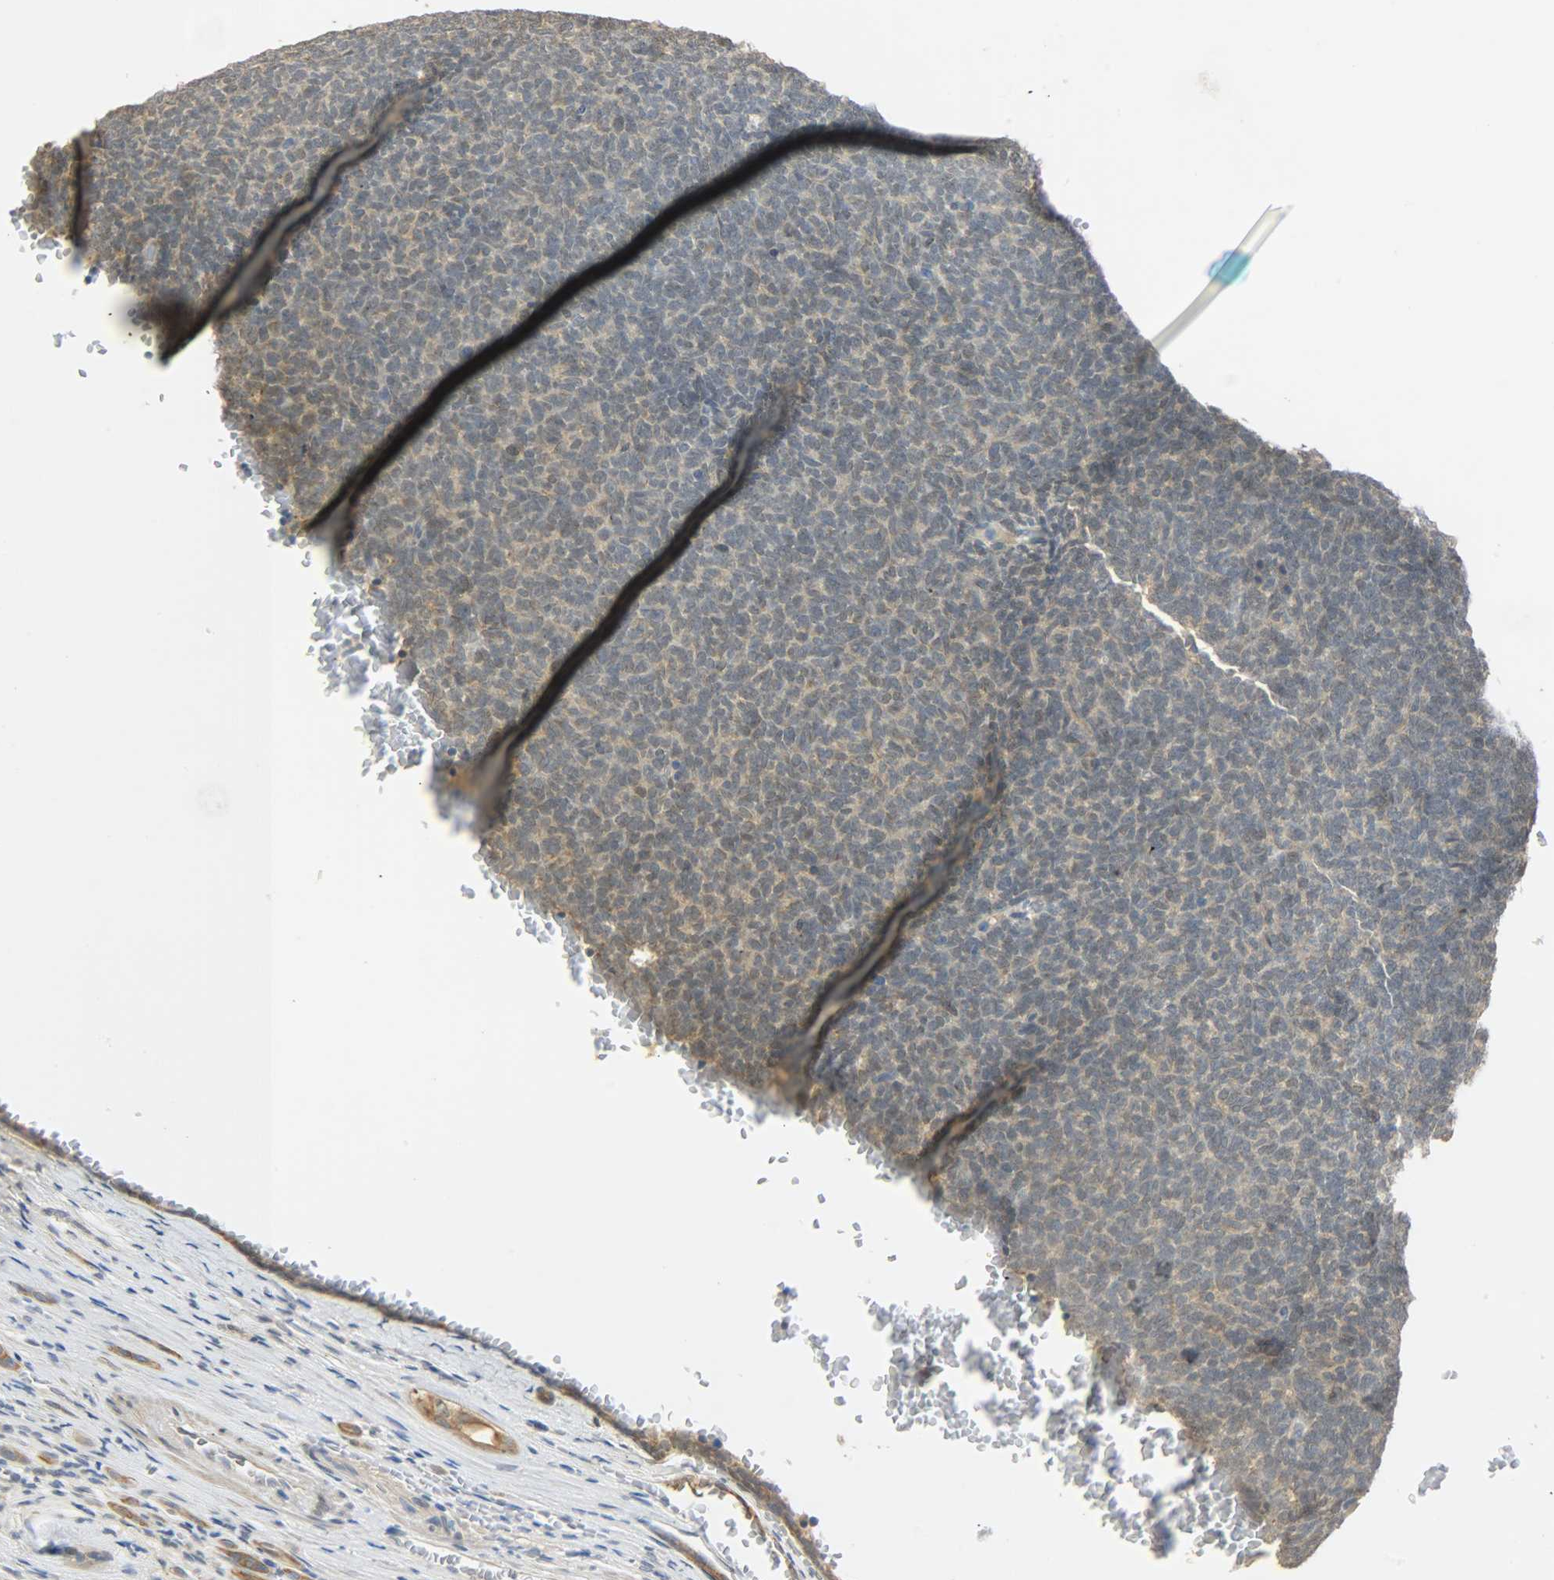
{"staining": {"intensity": "moderate", "quantity": "25%-75%", "location": "cytoplasmic/membranous,nuclear"}, "tissue": "renal cancer", "cell_type": "Tumor cells", "image_type": "cancer", "snomed": [{"axis": "morphology", "description": "Neoplasm, malignant, NOS"}, {"axis": "topography", "description": "Kidney"}], "caption": "Human renal malignant neoplasm stained for a protein (brown) demonstrates moderate cytoplasmic/membranous and nuclear positive expression in about 25%-75% of tumor cells.", "gene": "USP13", "patient": {"sex": "male", "age": 28}}